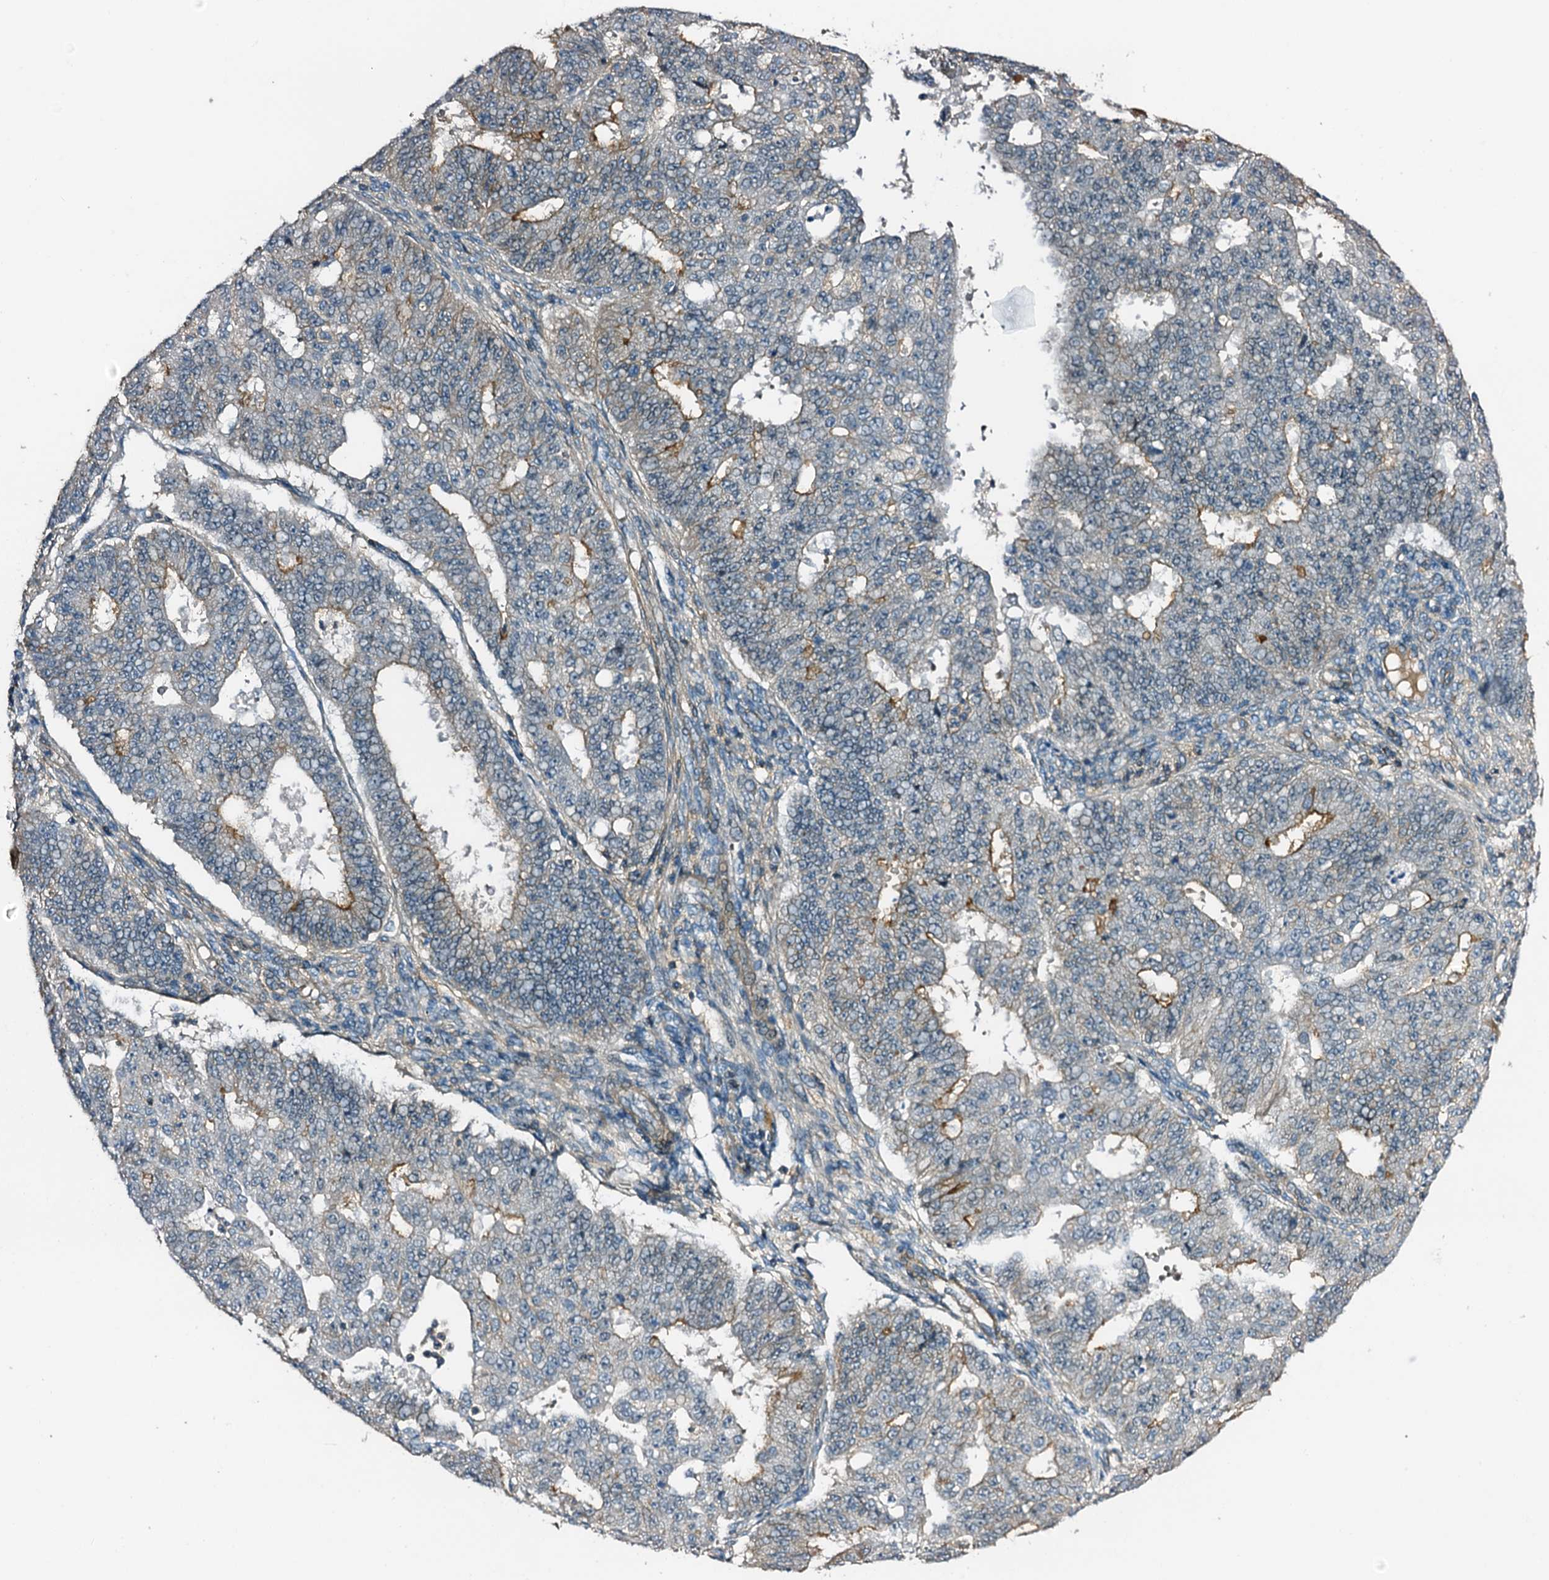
{"staining": {"intensity": "moderate", "quantity": "<25%", "location": "cytoplasmic/membranous"}, "tissue": "ovarian cancer", "cell_type": "Tumor cells", "image_type": "cancer", "snomed": [{"axis": "morphology", "description": "Carcinoma, endometroid"}, {"axis": "topography", "description": "Appendix"}, {"axis": "topography", "description": "Ovary"}], "caption": "A low amount of moderate cytoplasmic/membranous expression is seen in about <25% of tumor cells in ovarian endometroid carcinoma tissue.", "gene": "DUOXA1", "patient": {"sex": "female", "age": 42}}